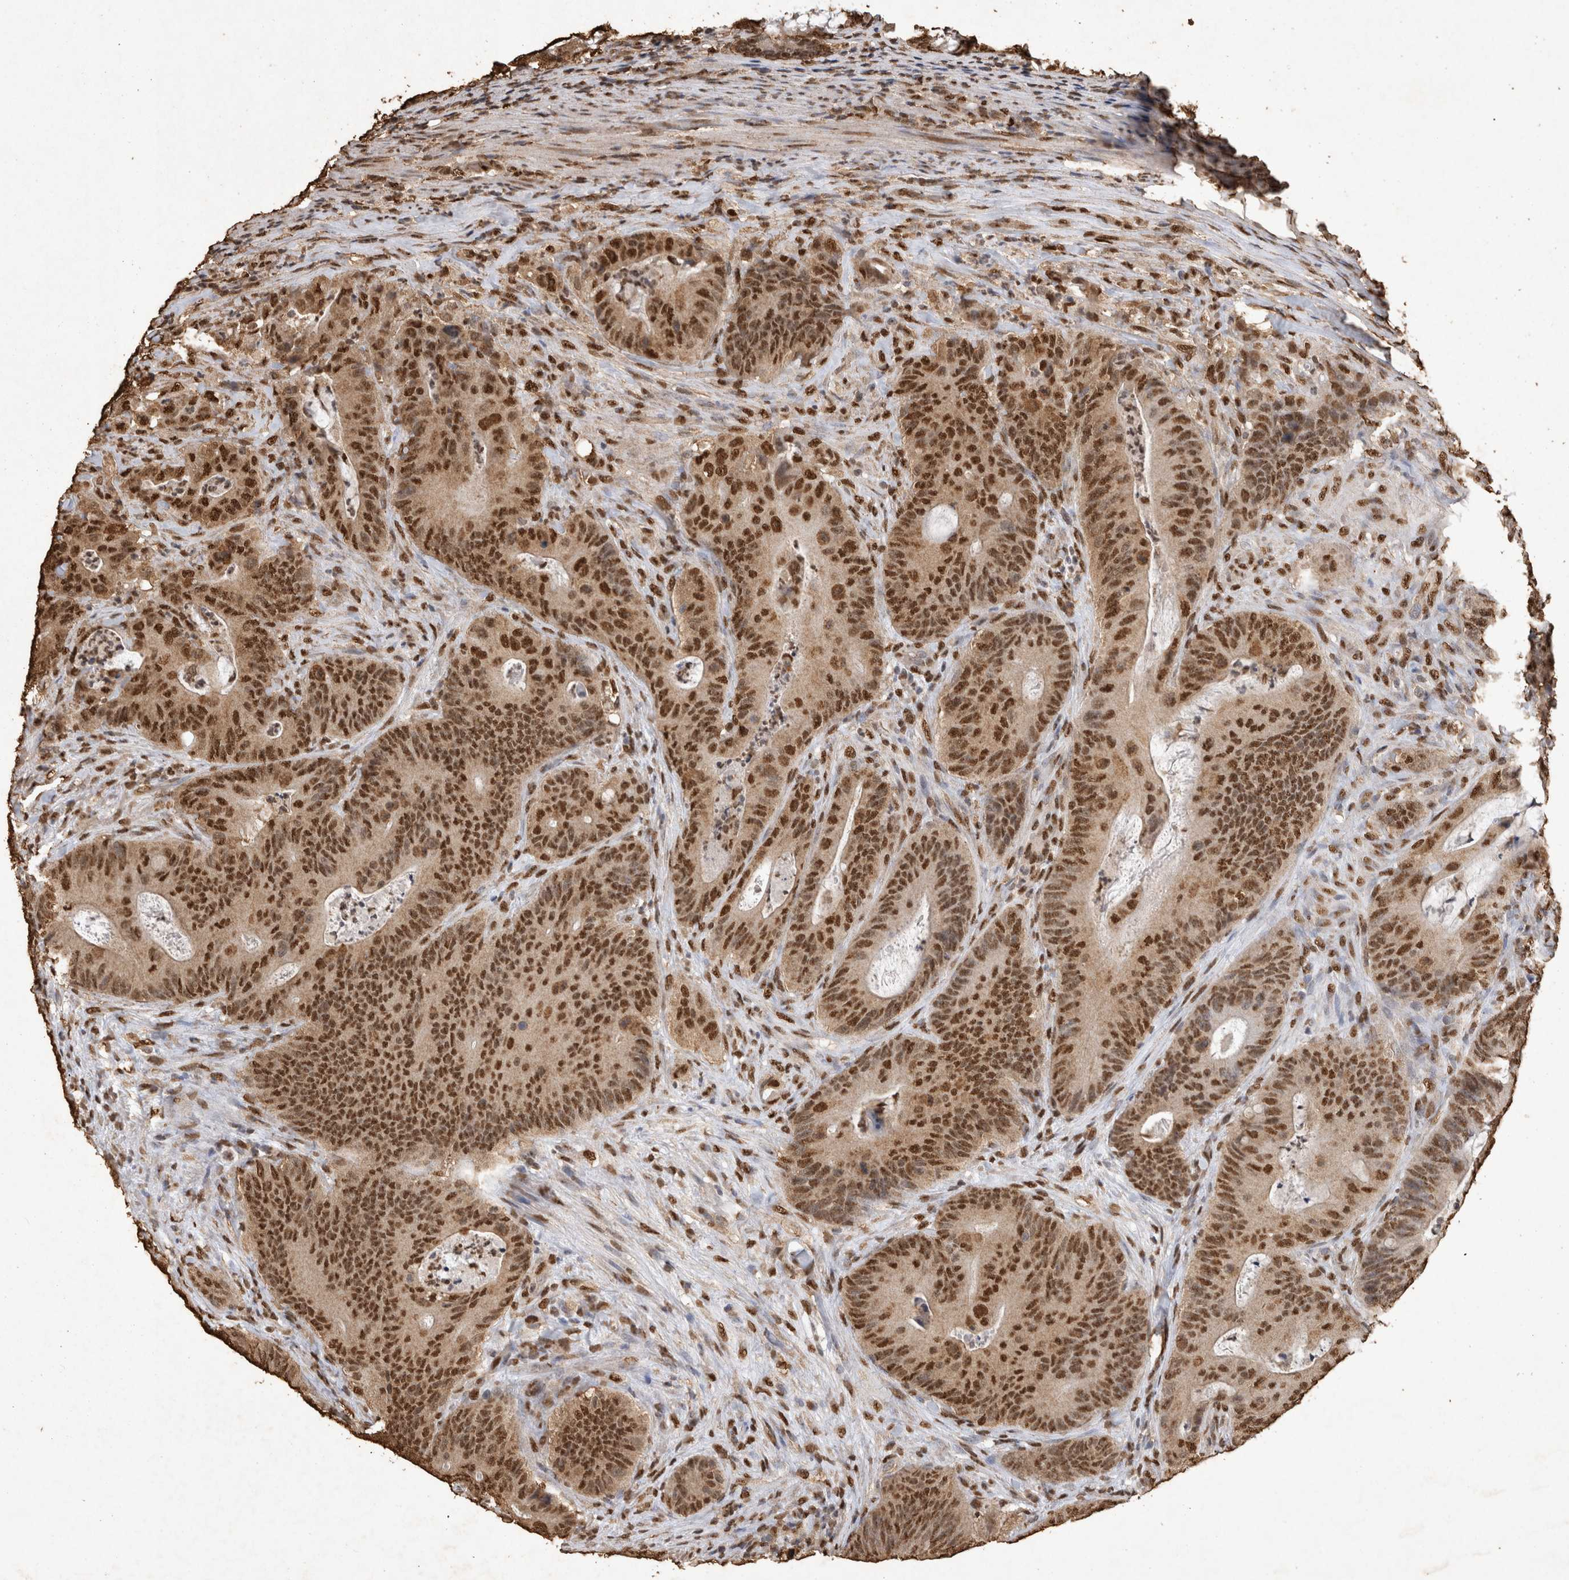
{"staining": {"intensity": "strong", "quantity": ">75%", "location": "nuclear"}, "tissue": "colorectal cancer", "cell_type": "Tumor cells", "image_type": "cancer", "snomed": [{"axis": "morphology", "description": "Normal tissue, NOS"}, {"axis": "topography", "description": "Colon"}], "caption": "Tumor cells reveal high levels of strong nuclear staining in about >75% of cells in colorectal cancer.", "gene": "OAS2", "patient": {"sex": "female", "age": 82}}